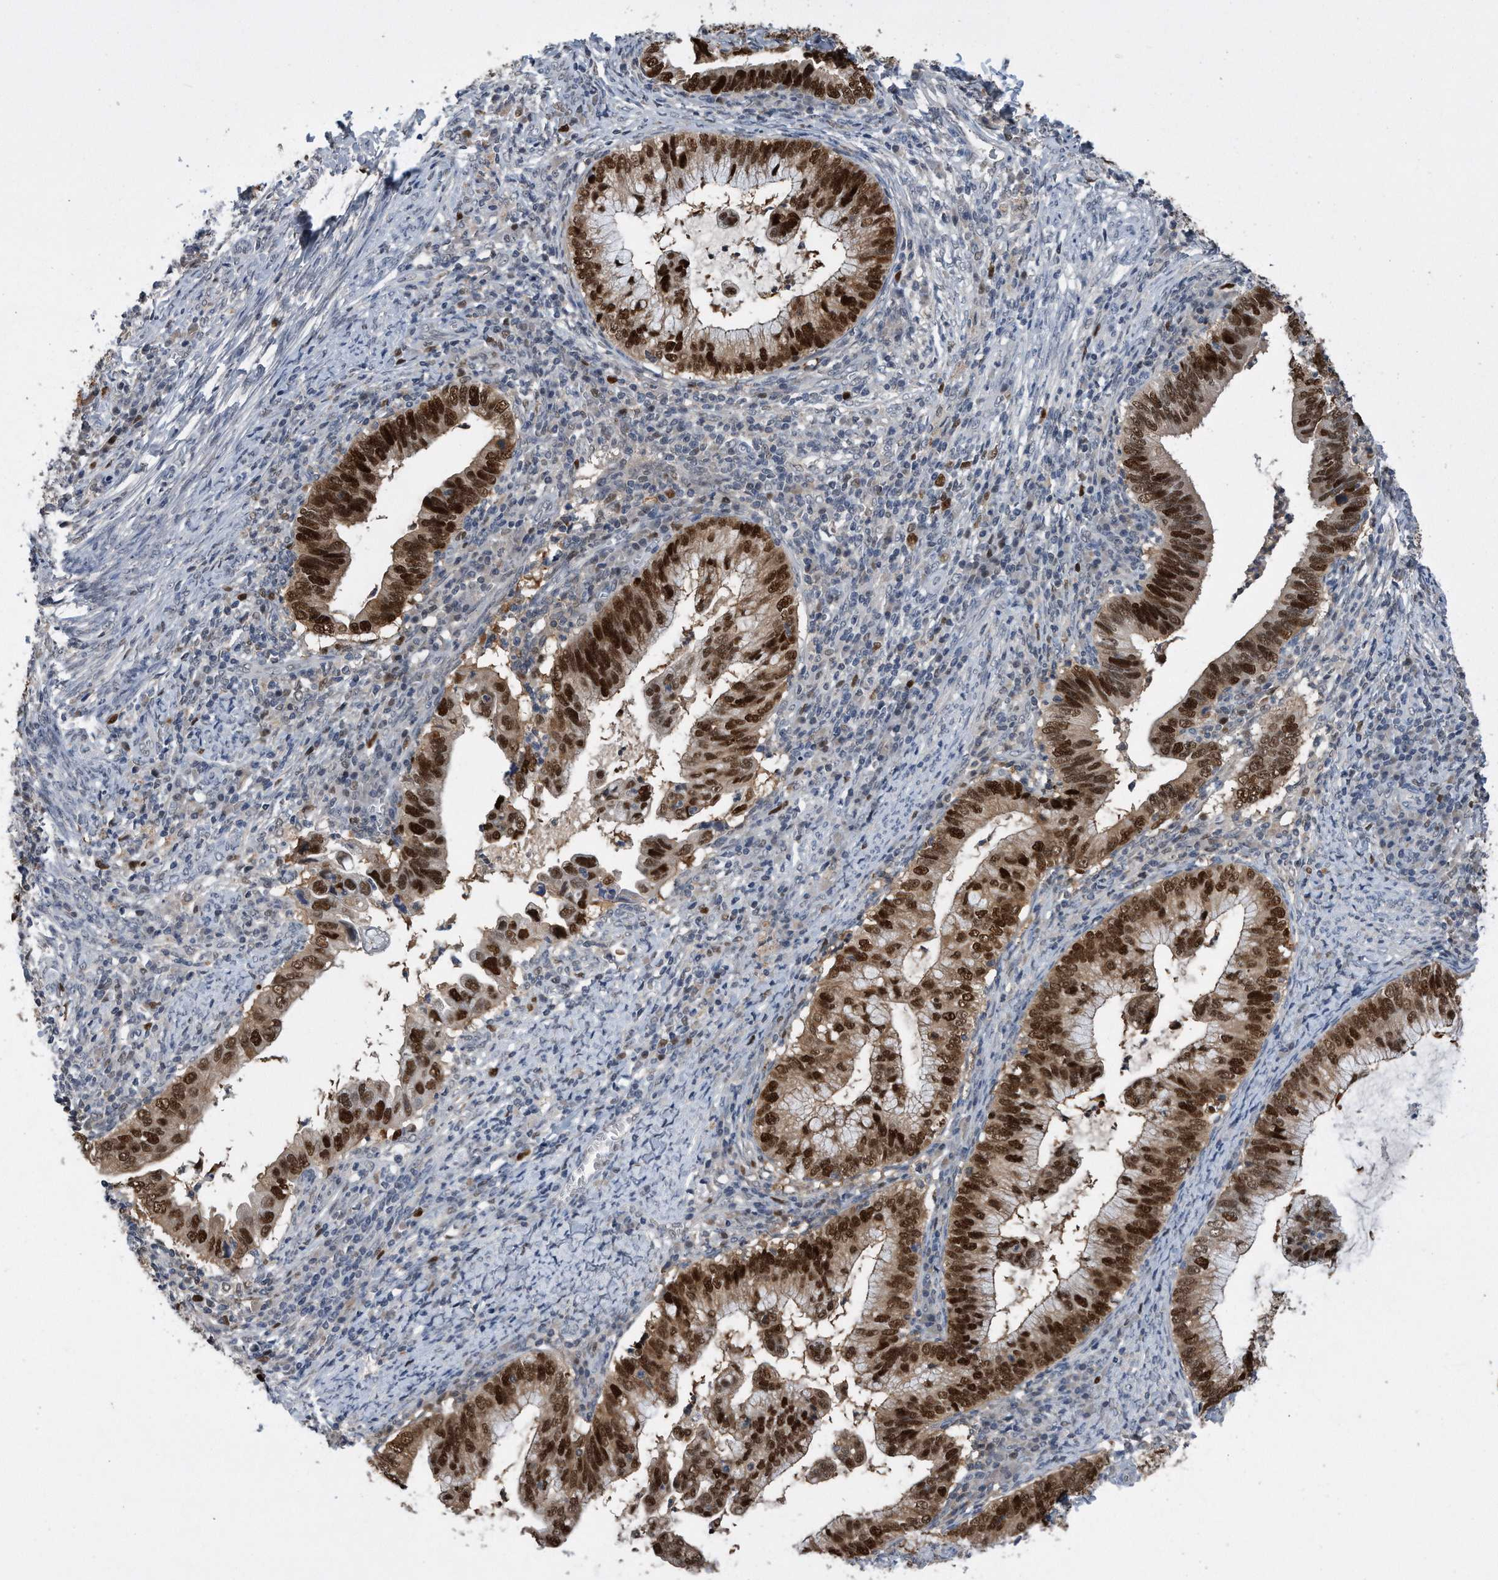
{"staining": {"intensity": "strong", "quantity": ">75%", "location": "nuclear"}, "tissue": "cervical cancer", "cell_type": "Tumor cells", "image_type": "cancer", "snomed": [{"axis": "morphology", "description": "Adenocarcinoma, NOS"}, {"axis": "topography", "description": "Cervix"}], "caption": "The immunohistochemical stain shows strong nuclear expression in tumor cells of cervical cancer tissue.", "gene": "PCNA", "patient": {"sex": "female", "age": 36}}